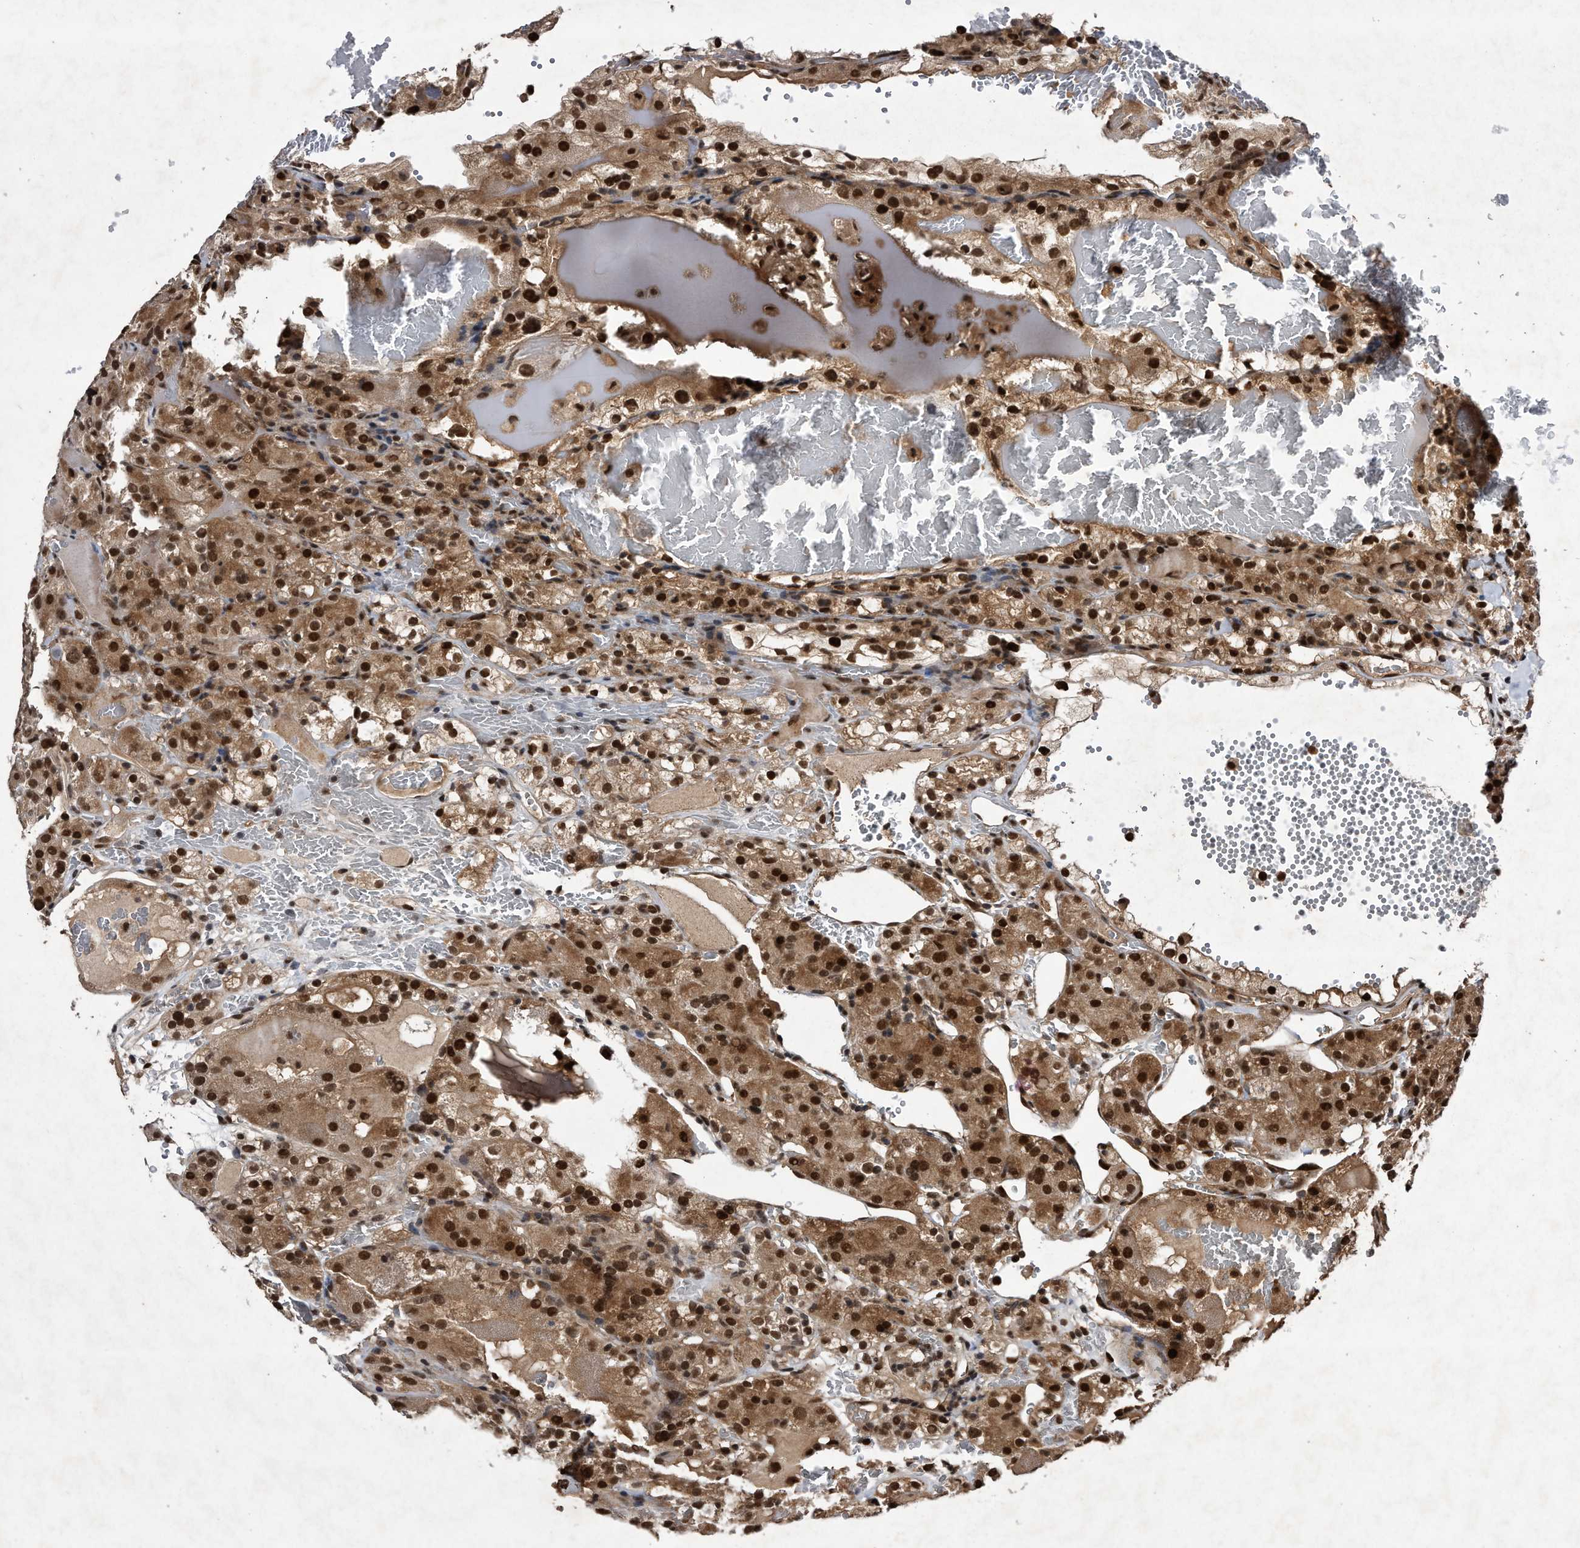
{"staining": {"intensity": "strong", "quantity": ">75%", "location": "cytoplasmic/membranous,nuclear"}, "tissue": "renal cancer", "cell_type": "Tumor cells", "image_type": "cancer", "snomed": [{"axis": "morphology", "description": "Normal tissue, NOS"}, {"axis": "morphology", "description": "Adenocarcinoma, NOS"}, {"axis": "topography", "description": "Kidney"}], "caption": "Immunohistochemical staining of human renal cancer exhibits high levels of strong cytoplasmic/membranous and nuclear protein positivity in about >75% of tumor cells.", "gene": "RAD23B", "patient": {"sex": "male", "age": 61}}